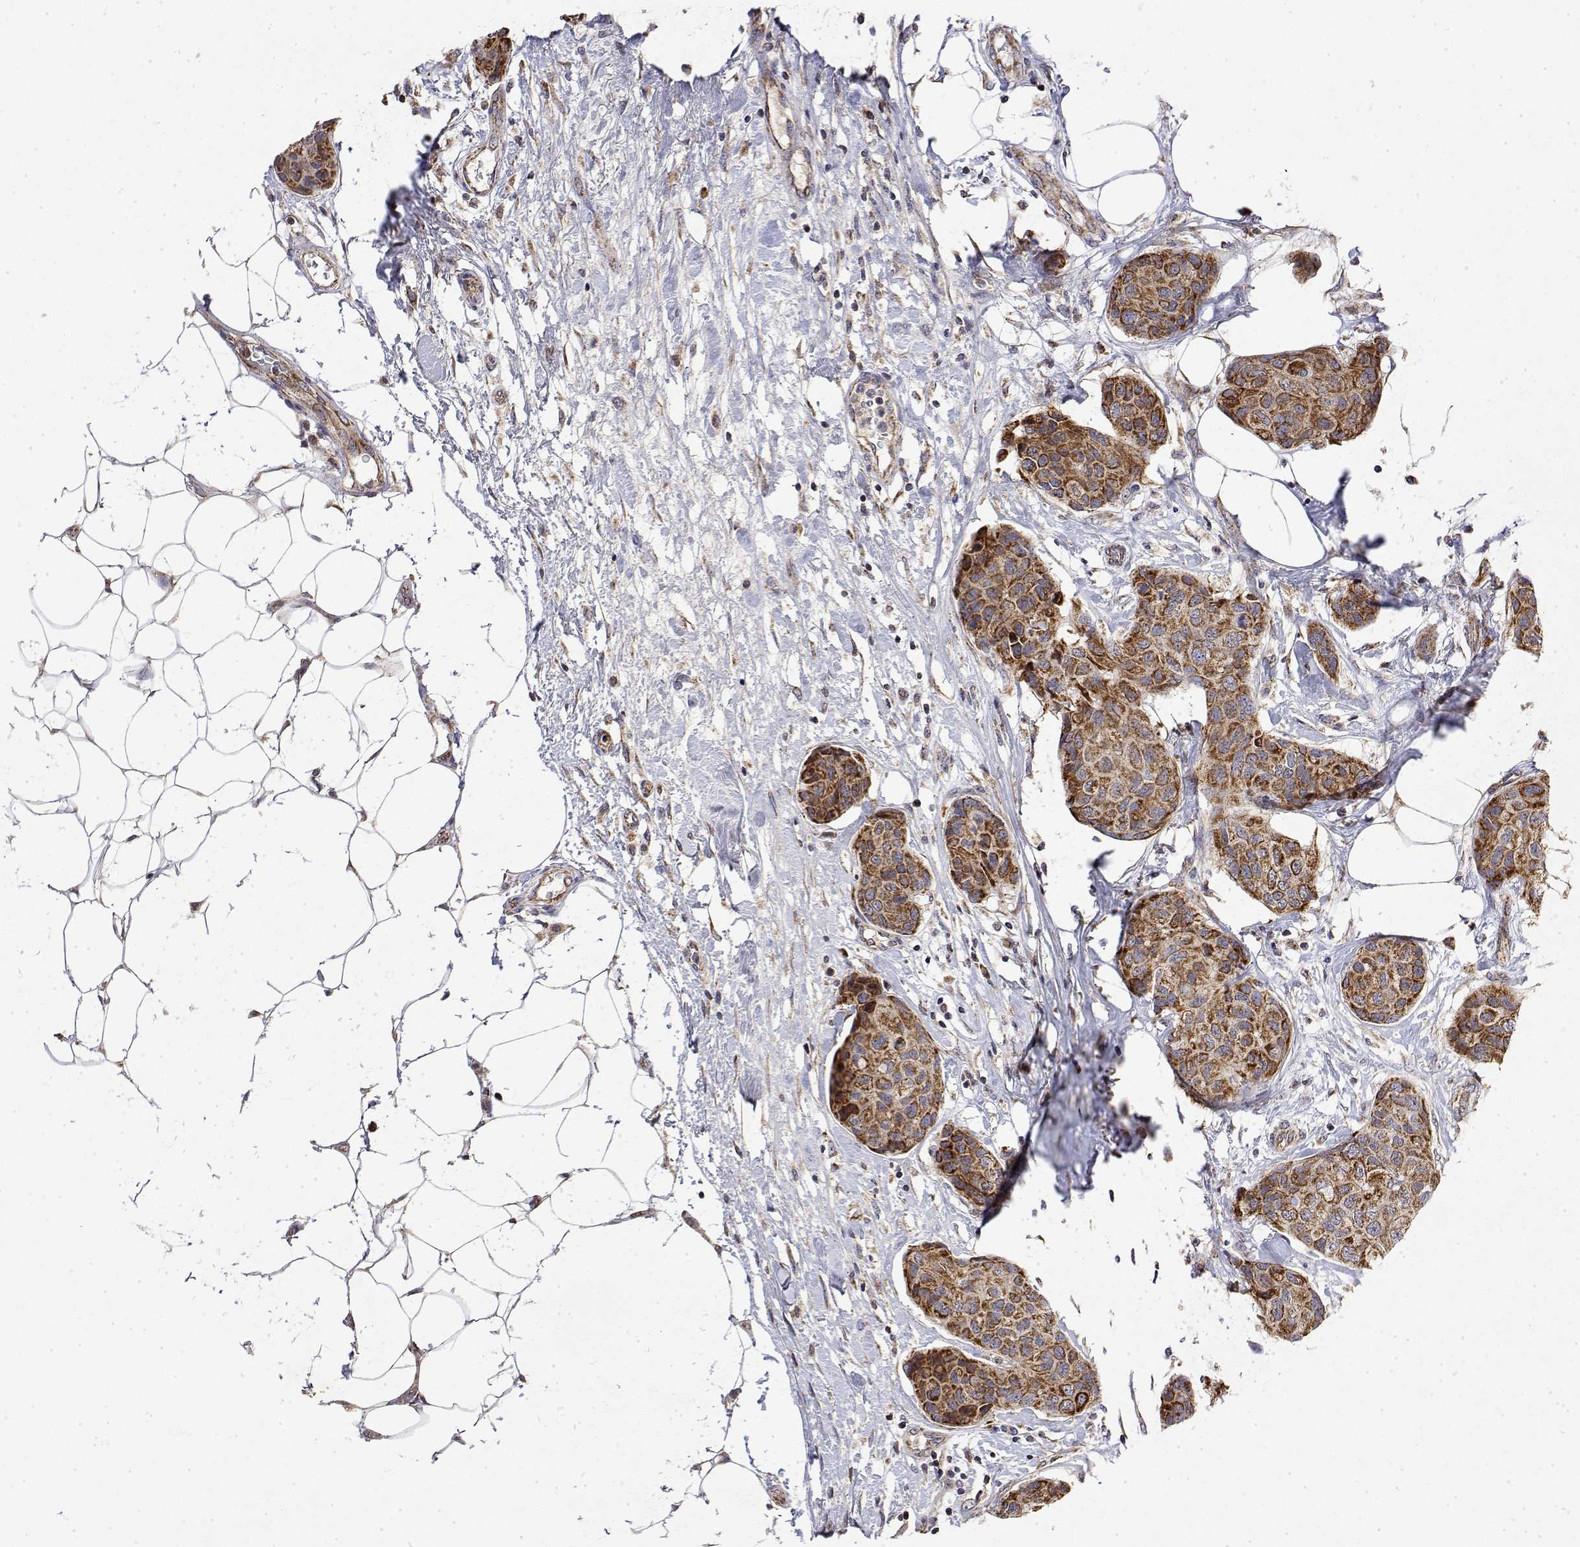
{"staining": {"intensity": "moderate", "quantity": ">75%", "location": "cytoplasmic/membranous"}, "tissue": "breast cancer", "cell_type": "Tumor cells", "image_type": "cancer", "snomed": [{"axis": "morphology", "description": "Duct carcinoma"}, {"axis": "topography", "description": "Breast"}], "caption": "An image of breast cancer (invasive ductal carcinoma) stained for a protein demonstrates moderate cytoplasmic/membranous brown staining in tumor cells.", "gene": "GADD45GIP1", "patient": {"sex": "female", "age": 80}}